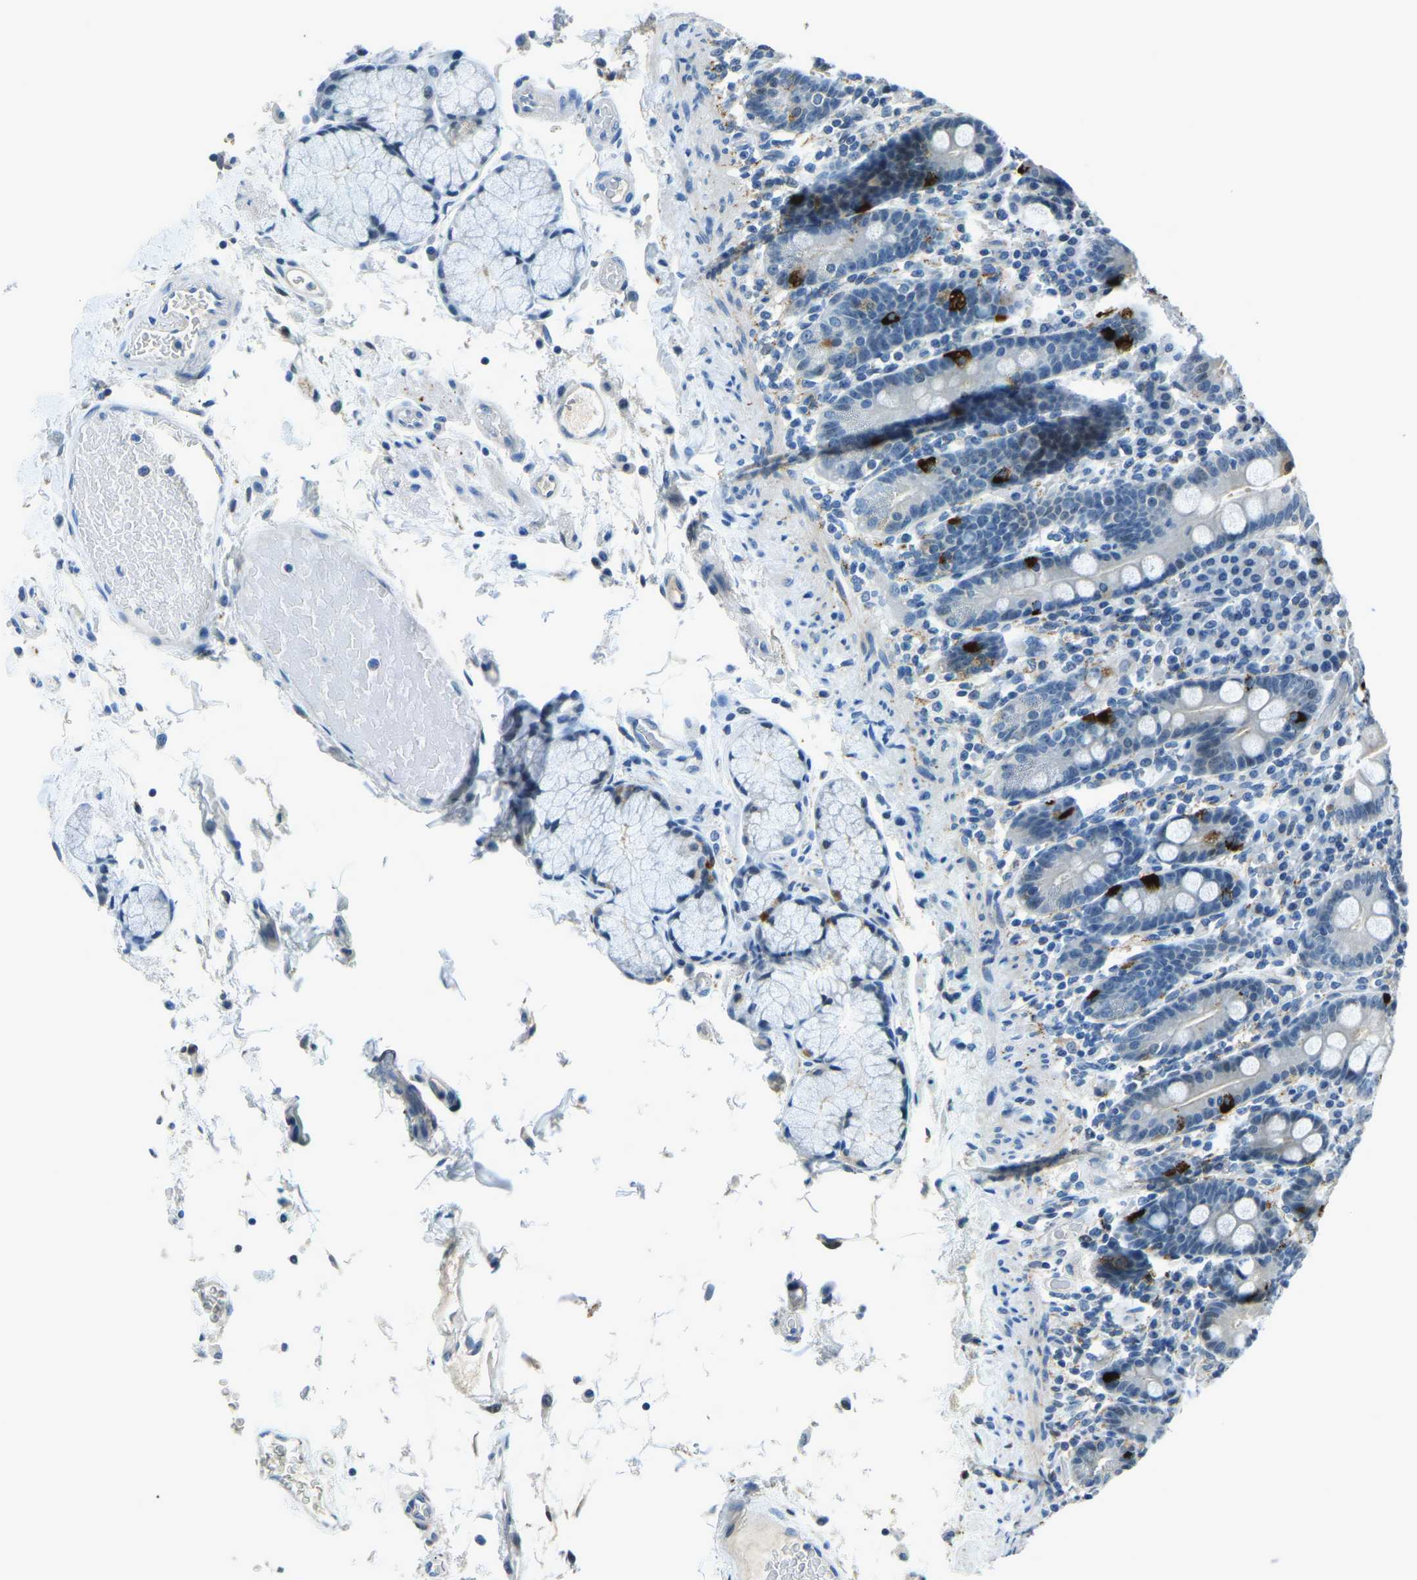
{"staining": {"intensity": "strong", "quantity": "<25%", "location": "cytoplasmic/membranous"}, "tissue": "duodenum", "cell_type": "Glandular cells", "image_type": "normal", "snomed": [{"axis": "morphology", "description": "Normal tissue, NOS"}, {"axis": "topography", "description": "Small intestine, NOS"}], "caption": "Duodenum stained with DAB (3,3'-diaminobenzidine) immunohistochemistry (IHC) demonstrates medium levels of strong cytoplasmic/membranous expression in approximately <25% of glandular cells. Nuclei are stained in blue.", "gene": "RRP1", "patient": {"sex": "female", "age": 71}}